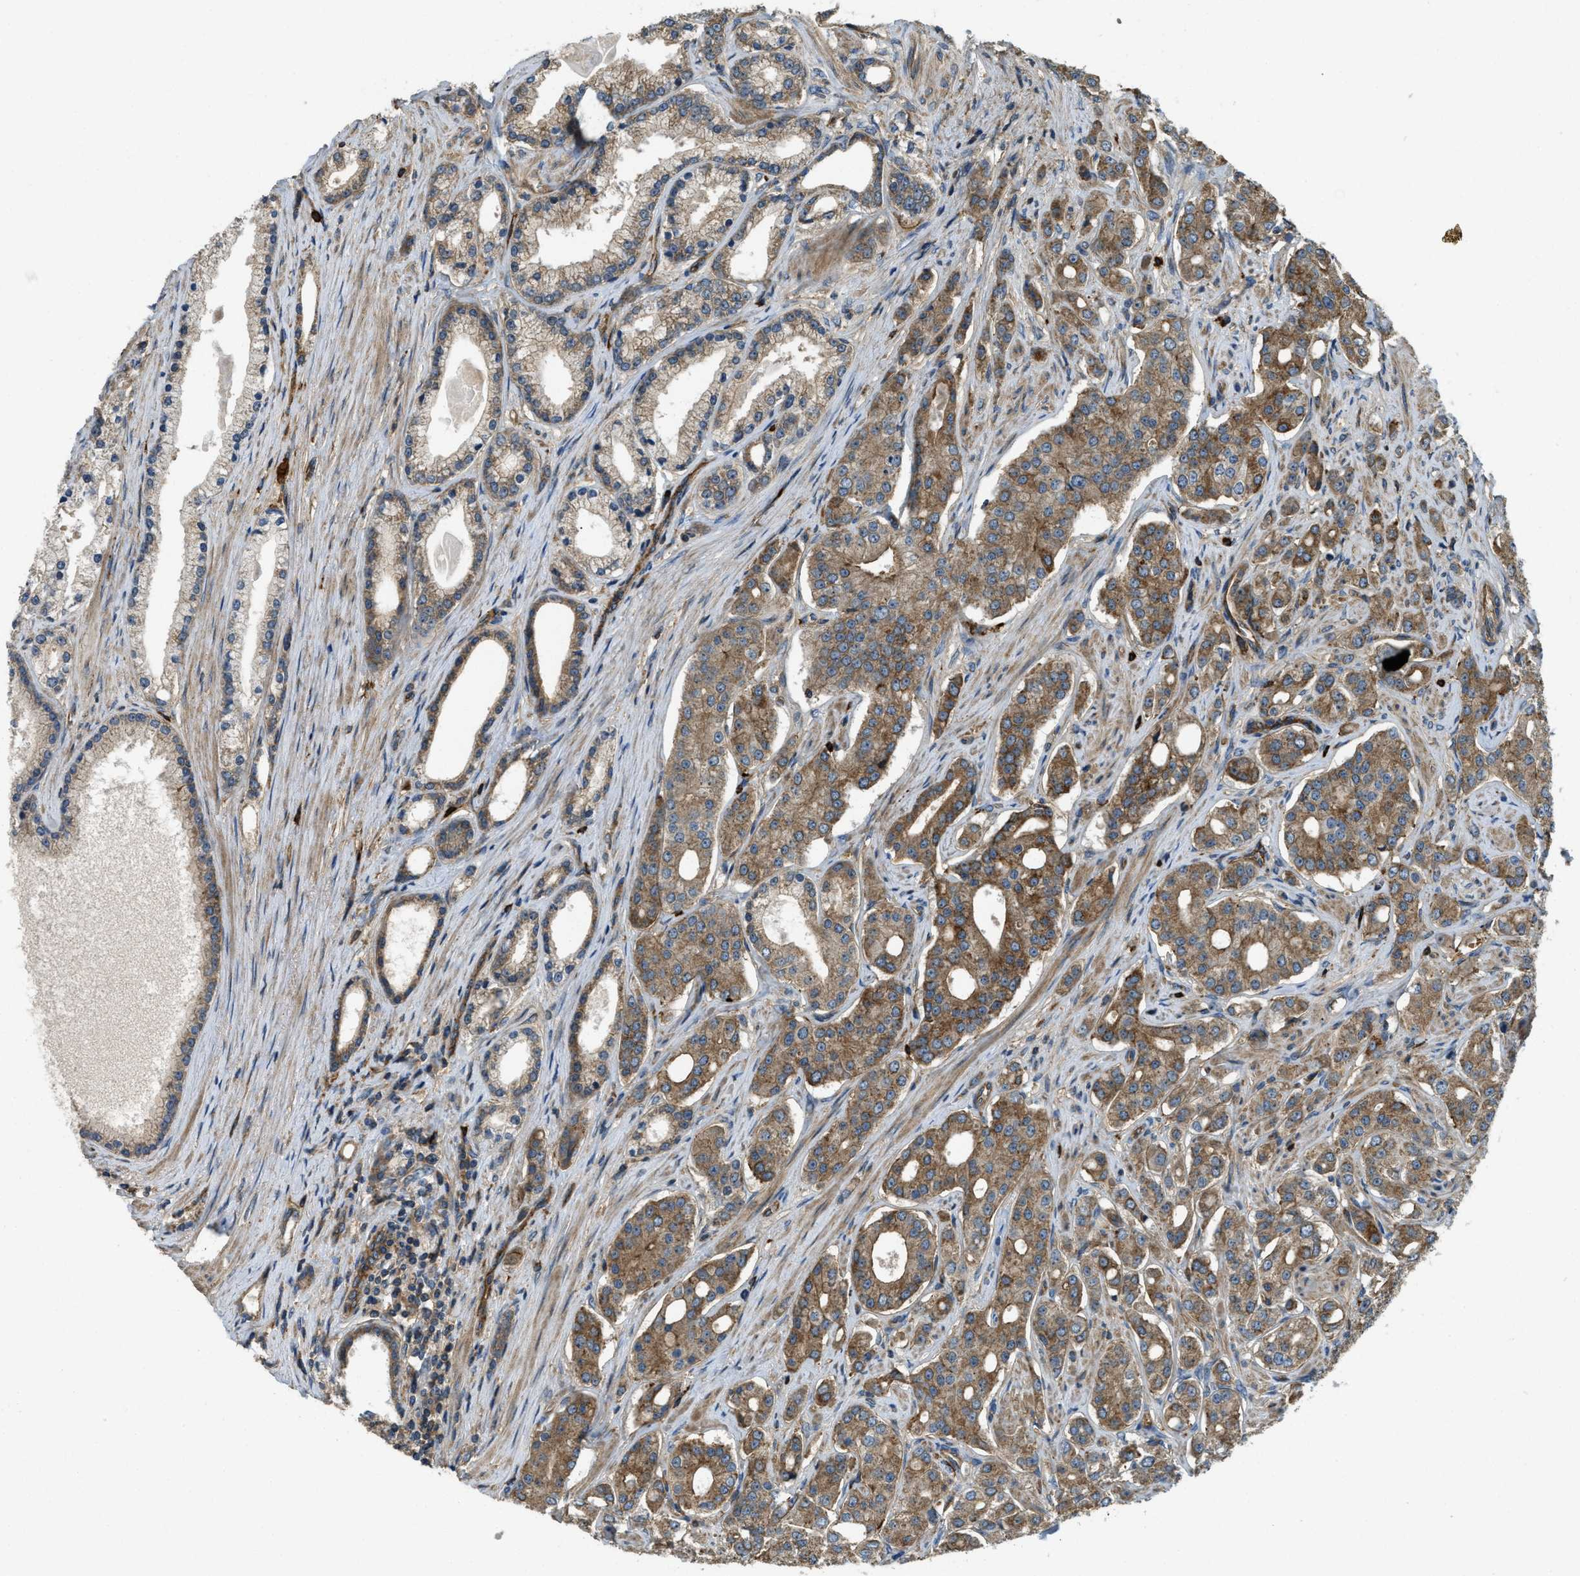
{"staining": {"intensity": "moderate", "quantity": ">75%", "location": "cytoplasmic/membranous"}, "tissue": "prostate cancer", "cell_type": "Tumor cells", "image_type": "cancer", "snomed": [{"axis": "morphology", "description": "Adenocarcinoma, High grade"}, {"axis": "topography", "description": "Prostate"}], "caption": "Adenocarcinoma (high-grade) (prostate) stained for a protein (brown) exhibits moderate cytoplasmic/membranous positive staining in approximately >75% of tumor cells.", "gene": "BAG4", "patient": {"sex": "male", "age": 71}}